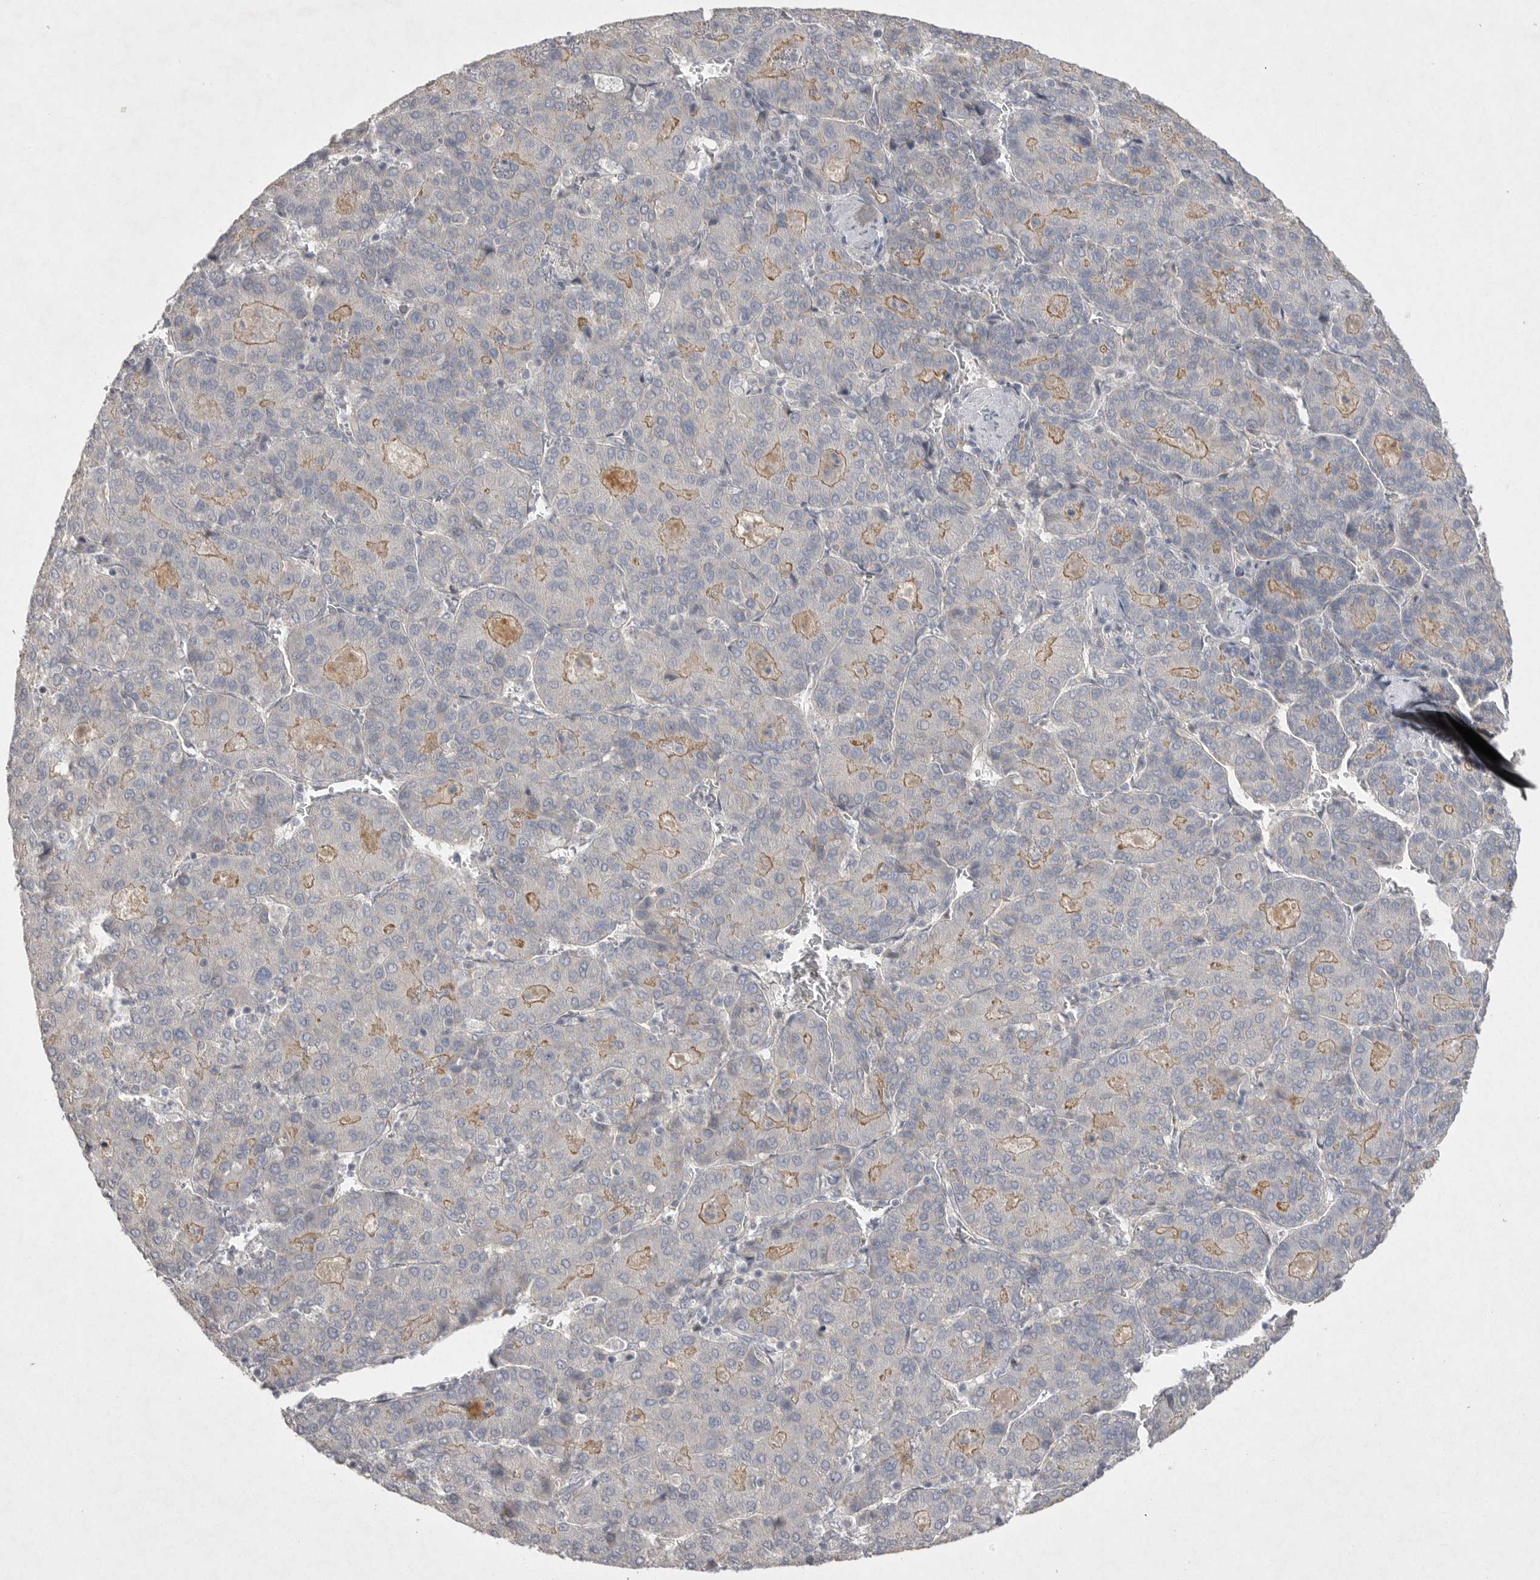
{"staining": {"intensity": "weak", "quantity": "25%-75%", "location": "cytoplasmic/membranous"}, "tissue": "liver cancer", "cell_type": "Tumor cells", "image_type": "cancer", "snomed": [{"axis": "morphology", "description": "Carcinoma, Hepatocellular, NOS"}, {"axis": "topography", "description": "Liver"}], "caption": "Immunohistochemistry (DAB (3,3'-diaminobenzidine)) staining of human liver cancer shows weak cytoplasmic/membranous protein expression in about 25%-75% of tumor cells. Nuclei are stained in blue.", "gene": "VANGL2", "patient": {"sex": "male", "age": 65}}